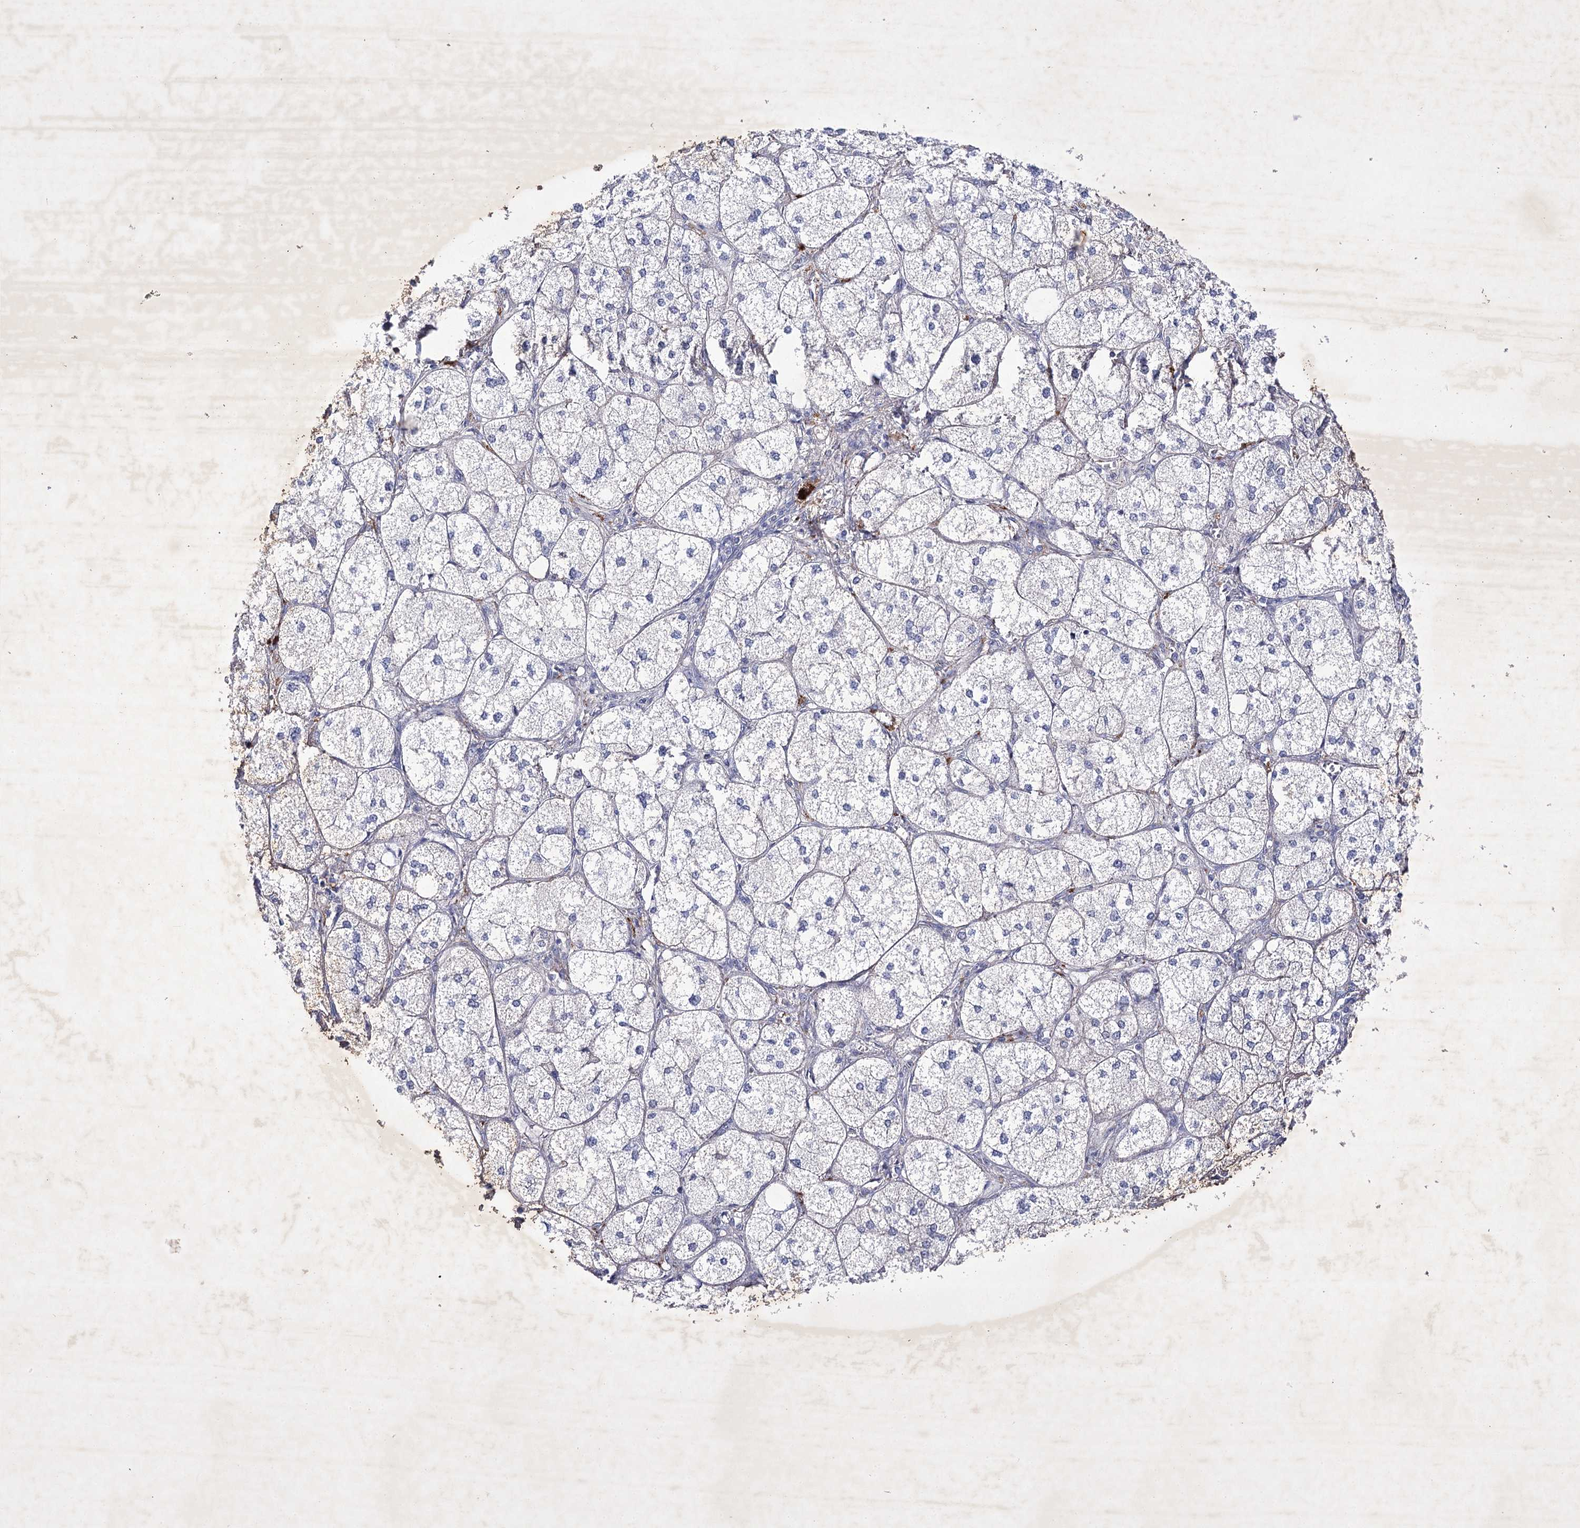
{"staining": {"intensity": "negative", "quantity": "none", "location": "none"}, "tissue": "adrenal gland", "cell_type": "Glandular cells", "image_type": "normal", "snomed": [{"axis": "morphology", "description": "Normal tissue, NOS"}, {"axis": "topography", "description": "Adrenal gland"}], "caption": "IHC of benign human adrenal gland reveals no expression in glandular cells. Brightfield microscopy of immunohistochemistry stained with DAB (3,3'-diaminobenzidine) (brown) and hematoxylin (blue), captured at high magnification.", "gene": "COX15", "patient": {"sex": "female", "age": 61}}